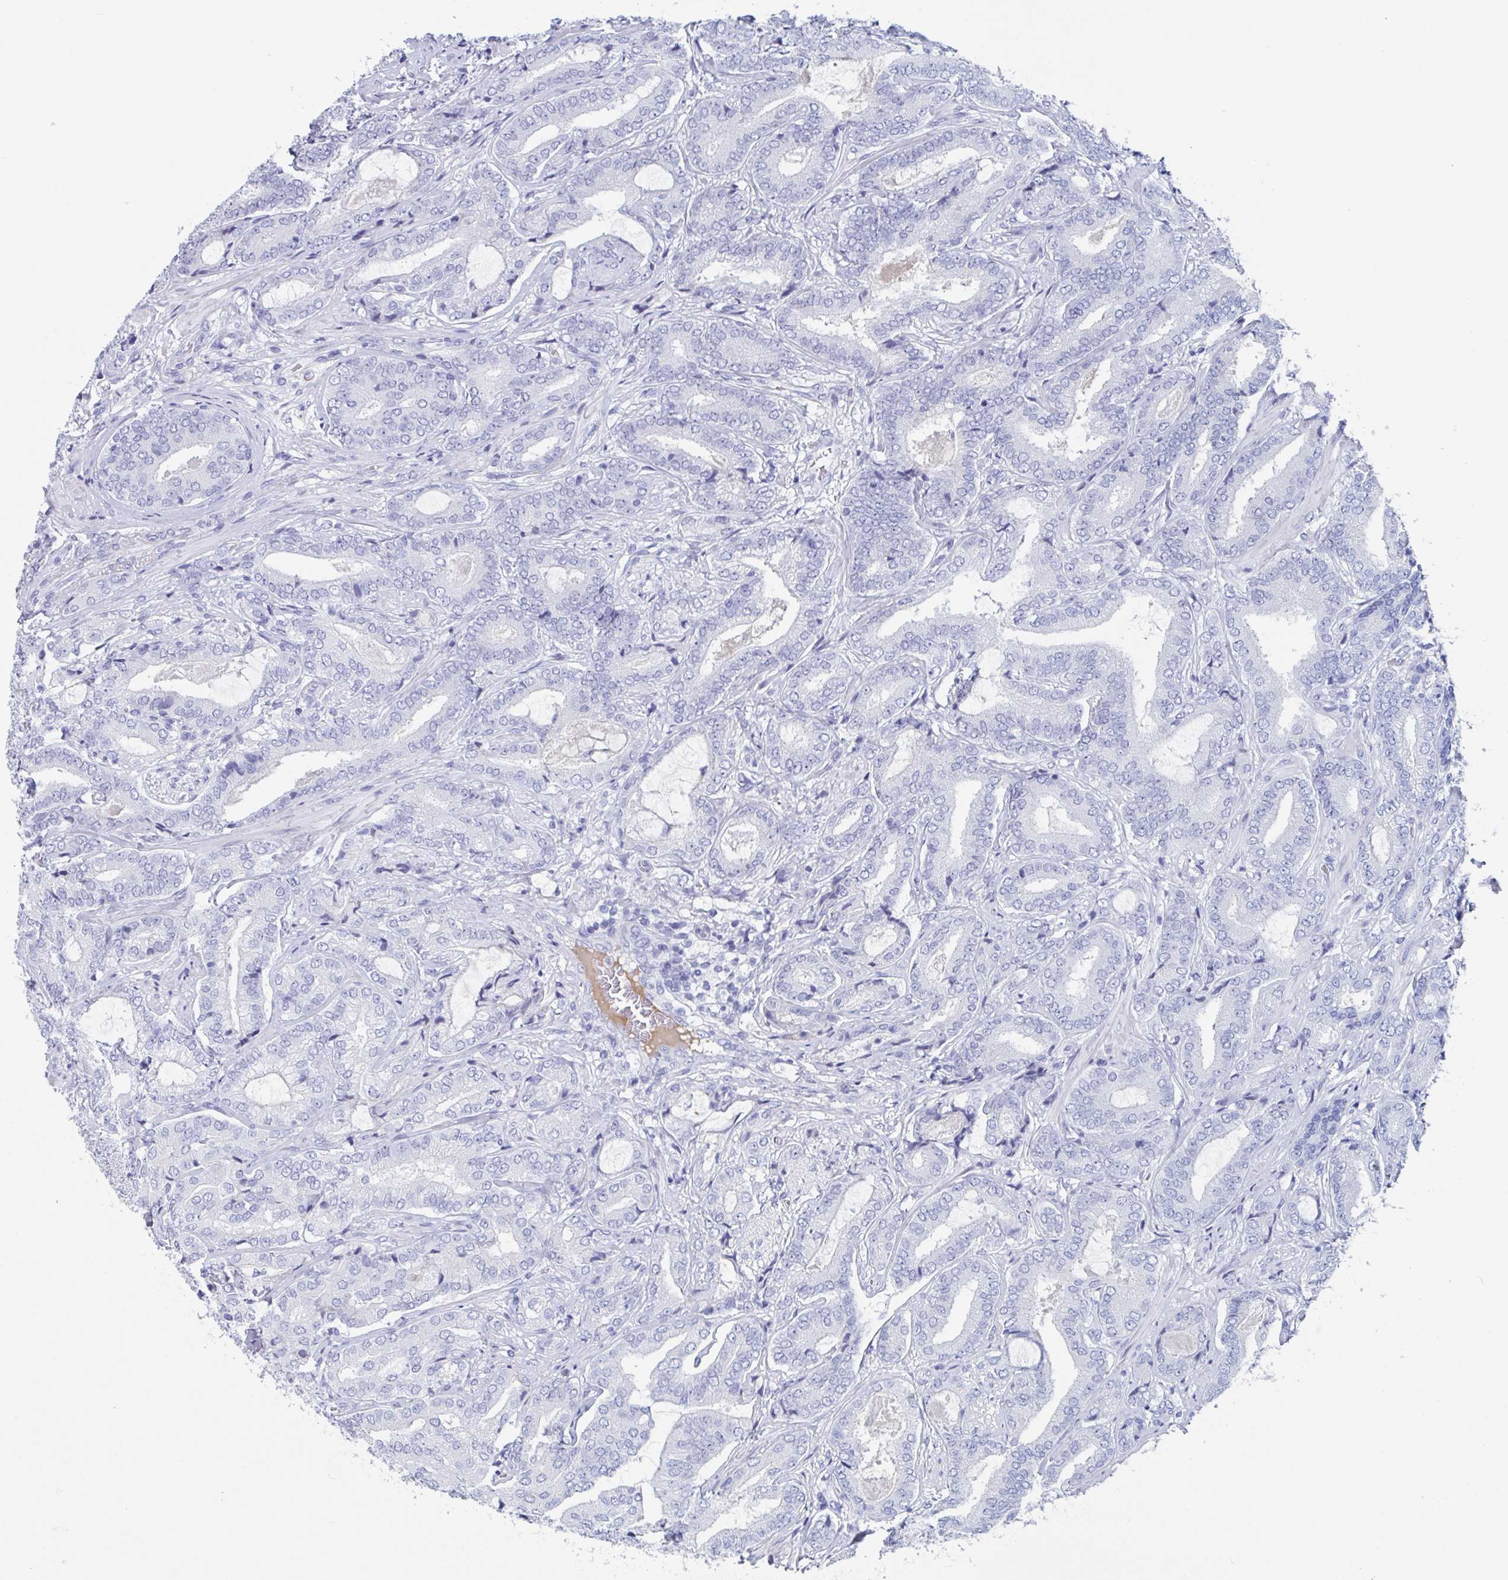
{"staining": {"intensity": "negative", "quantity": "none", "location": "none"}, "tissue": "prostate cancer", "cell_type": "Tumor cells", "image_type": "cancer", "snomed": [{"axis": "morphology", "description": "Adenocarcinoma, High grade"}, {"axis": "topography", "description": "Prostate"}], "caption": "Protein analysis of adenocarcinoma (high-grade) (prostate) reveals no significant expression in tumor cells.", "gene": "NT5C3B", "patient": {"sex": "male", "age": 62}}